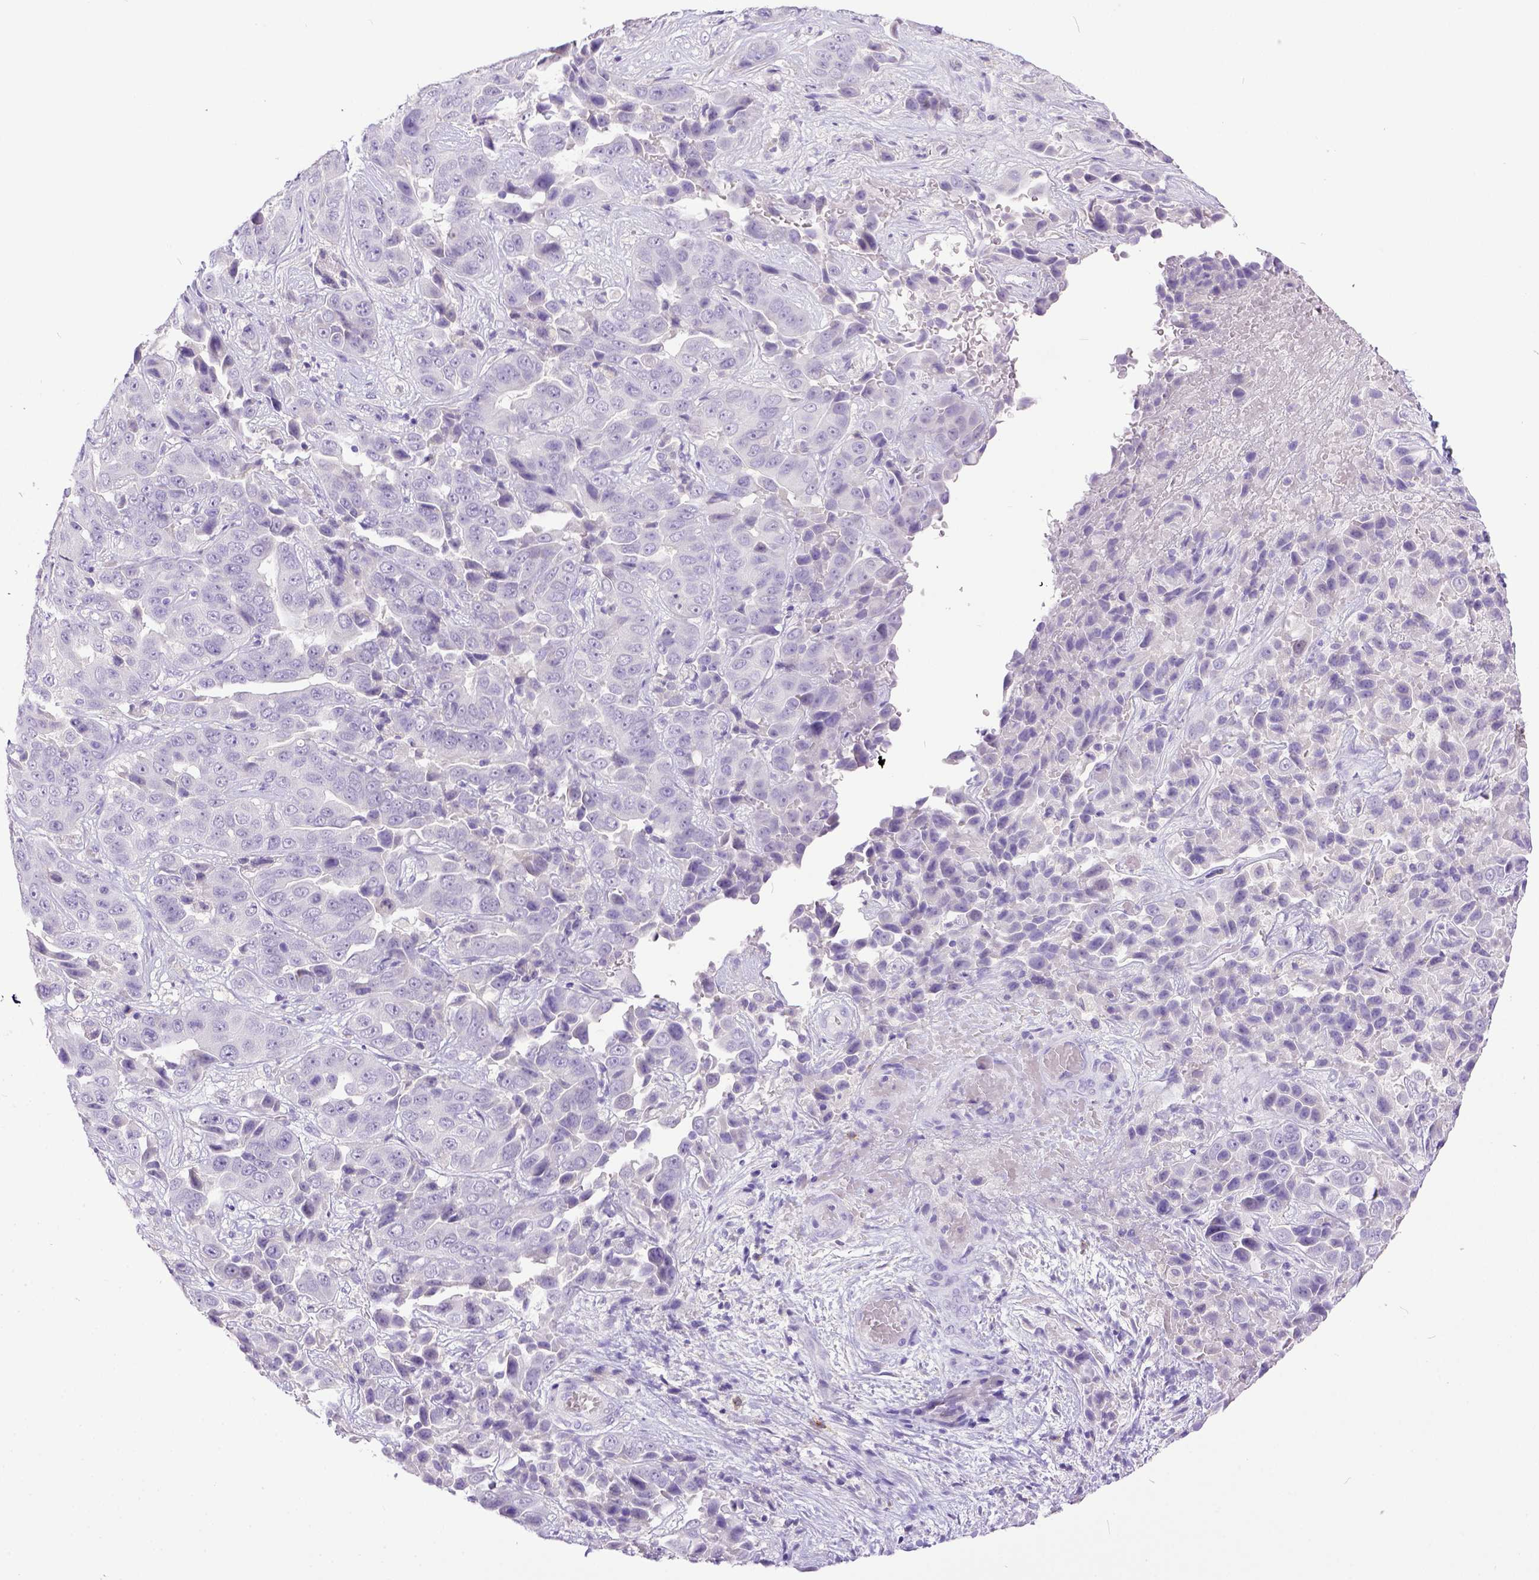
{"staining": {"intensity": "negative", "quantity": "none", "location": "none"}, "tissue": "liver cancer", "cell_type": "Tumor cells", "image_type": "cancer", "snomed": [{"axis": "morphology", "description": "Cholangiocarcinoma"}, {"axis": "topography", "description": "Liver"}], "caption": "IHC micrograph of neoplastic tissue: liver cholangiocarcinoma stained with DAB (3,3'-diaminobenzidine) reveals no significant protein staining in tumor cells. The staining was performed using DAB (3,3'-diaminobenzidine) to visualize the protein expression in brown, while the nuclei were stained in blue with hematoxylin (Magnification: 20x).", "gene": "KIT", "patient": {"sex": "female", "age": 52}}